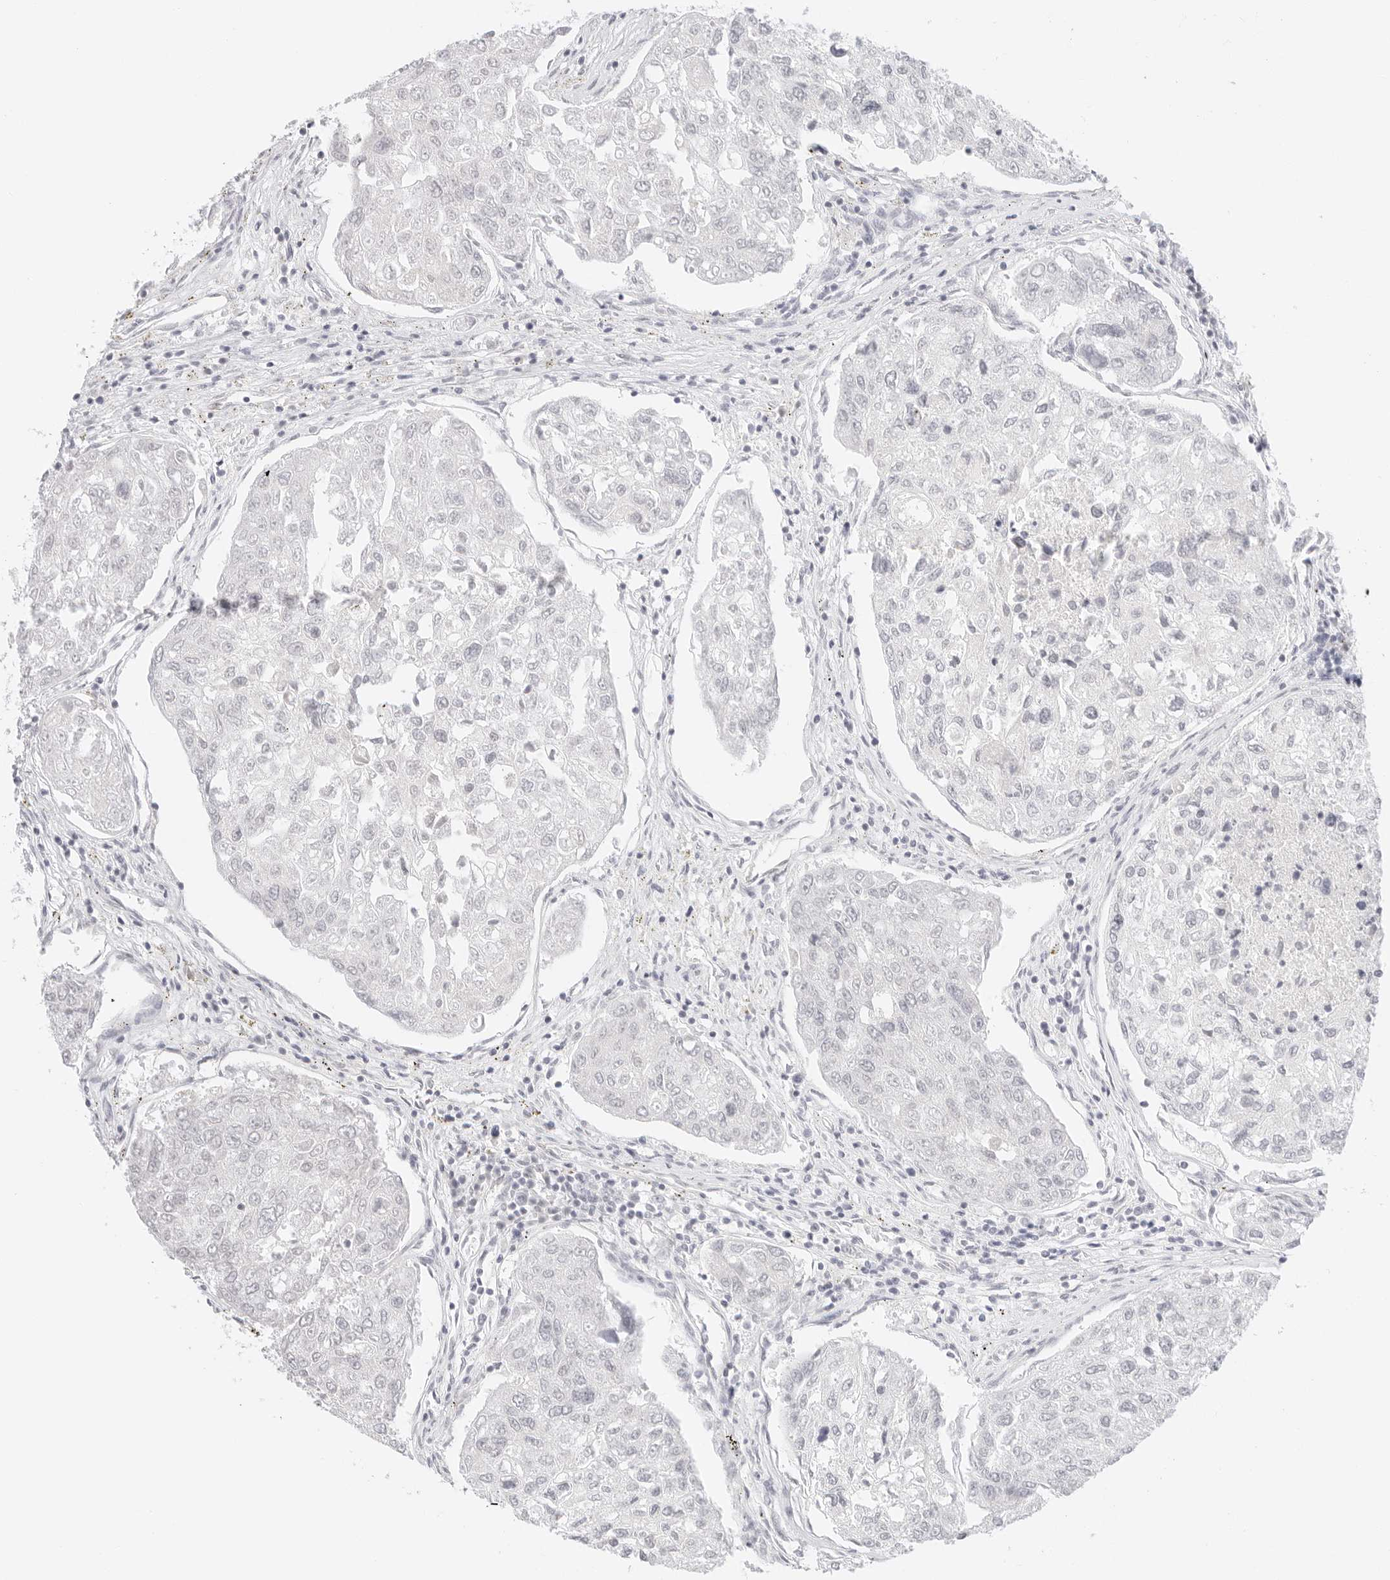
{"staining": {"intensity": "negative", "quantity": "none", "location": "none"}, "tissue": "urothelial cancer", "cell_type": "Tumor cells", "image_type": "cancer", "snomed": [{"axis": "morphology", "description": "Urothelial carcinoma, High grade"}, {"axis": "topography", "description": "Lymph node"}, {"axis": "topography", "description": "Urinary bladder"}], "caption": "Immunohistochemical staining of human urothelial cancer exhibits no significant expression in tumor cells. The staining is performed using DAB brown chromogen with nuclei counter-stained in using hematoxylin.", "gene": "ITGA6", "patient": {"sex": "male", "age": 51}}